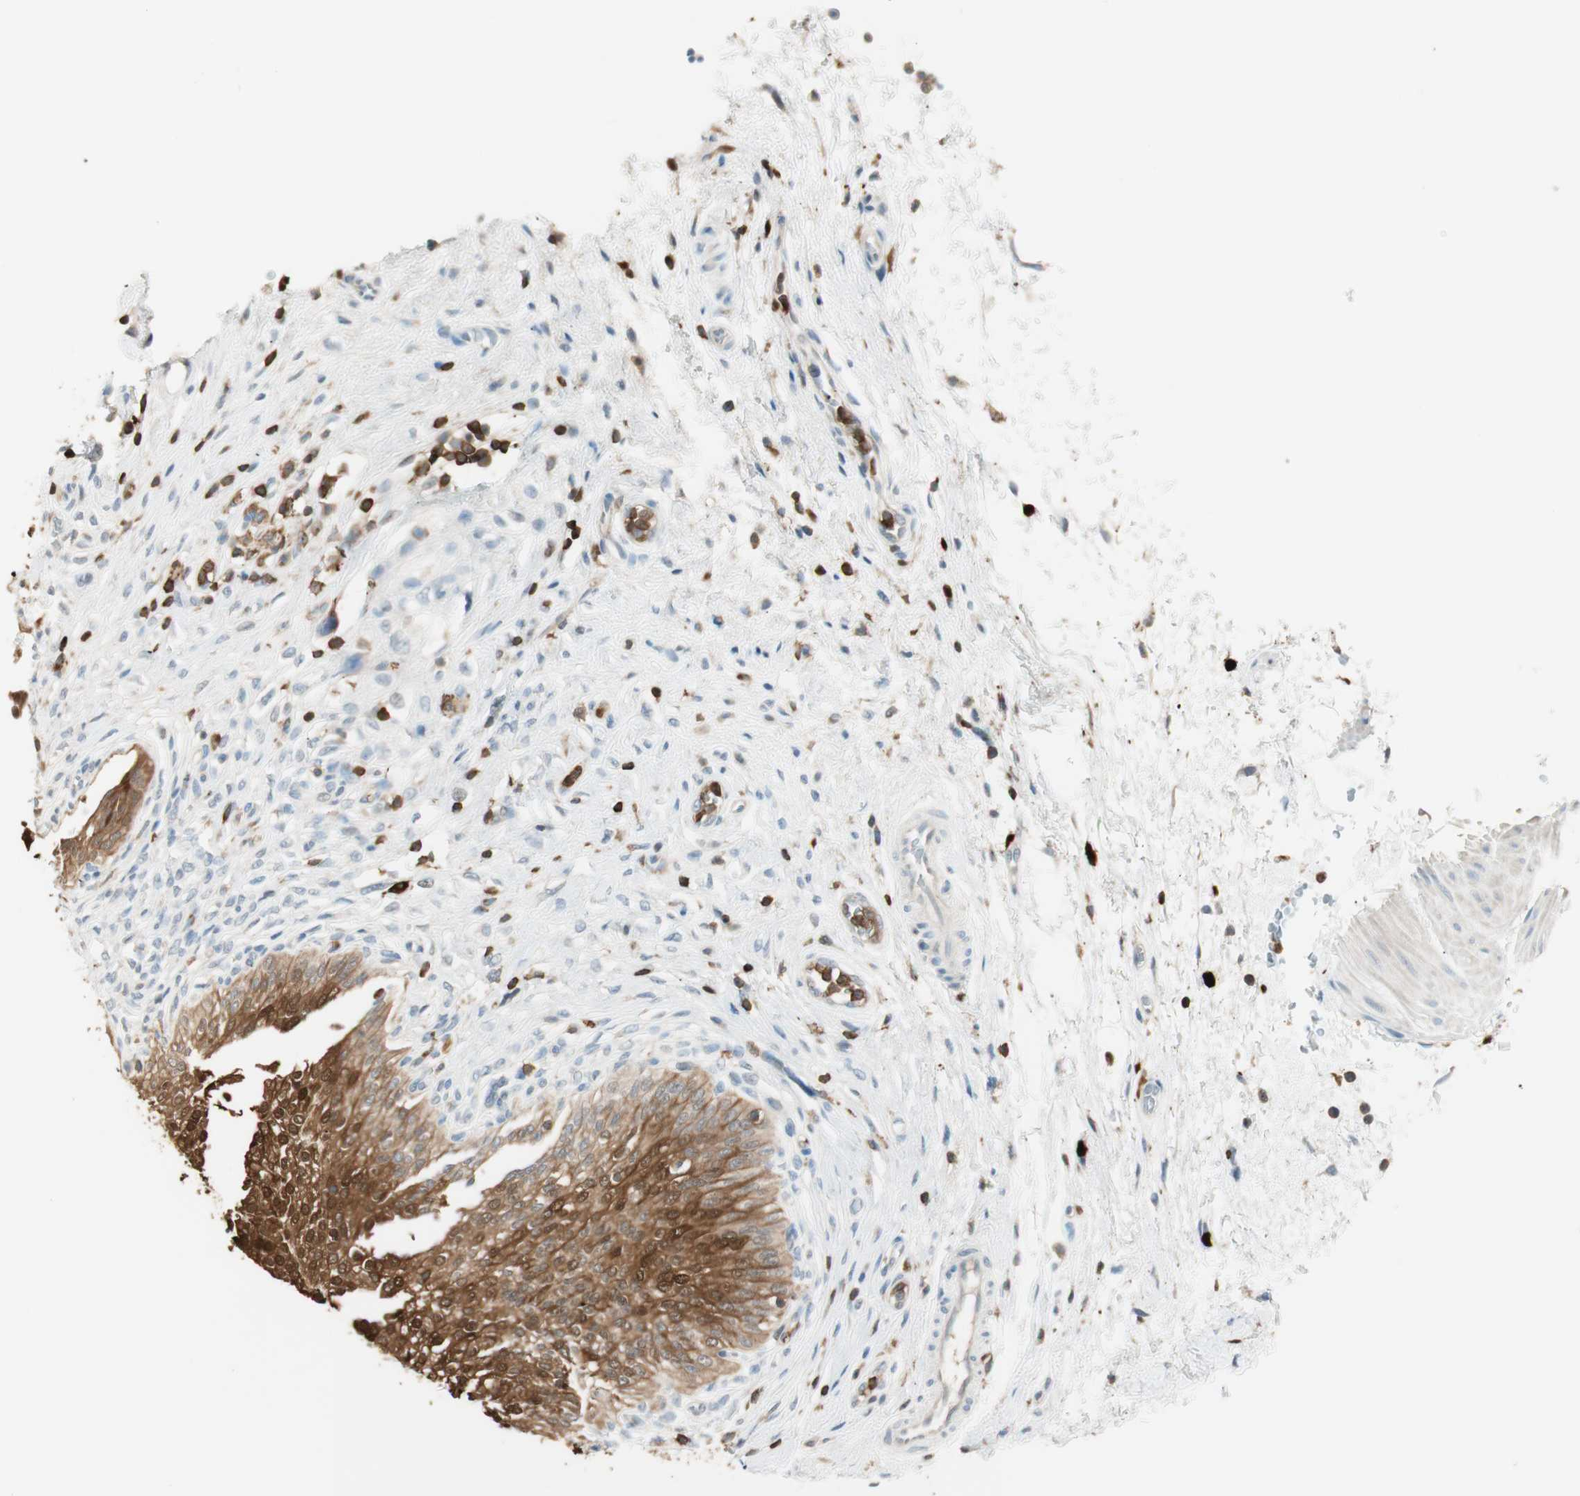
{"staining": {"intensity": "strong", "quantity": ">75%", "location": "cytoplasmic/membranous"}, "tissue": "urinary bladder", "cell_type": "Urothelial cells", "image_type": "normal", "snomed": [{"axis": "morphology", "description": "Normal tissue, NOS"}, {"axis": "morphology", "description": "Urothelial carcinoma, High grade"}, {"axis": "topography", "description": "Urinary bladder"}], "caption": "Urothelial cells show high levels of strong cytoplasmic/membranous positivity in about >75% of cells in benign urinary bladder. The staining was performed using DAB, with brown indicating positive protein expression. Nuclei are stained blue with hematoxylin.", "gene": "HPGD", "patient": {"sex": "male", "age": 46}}